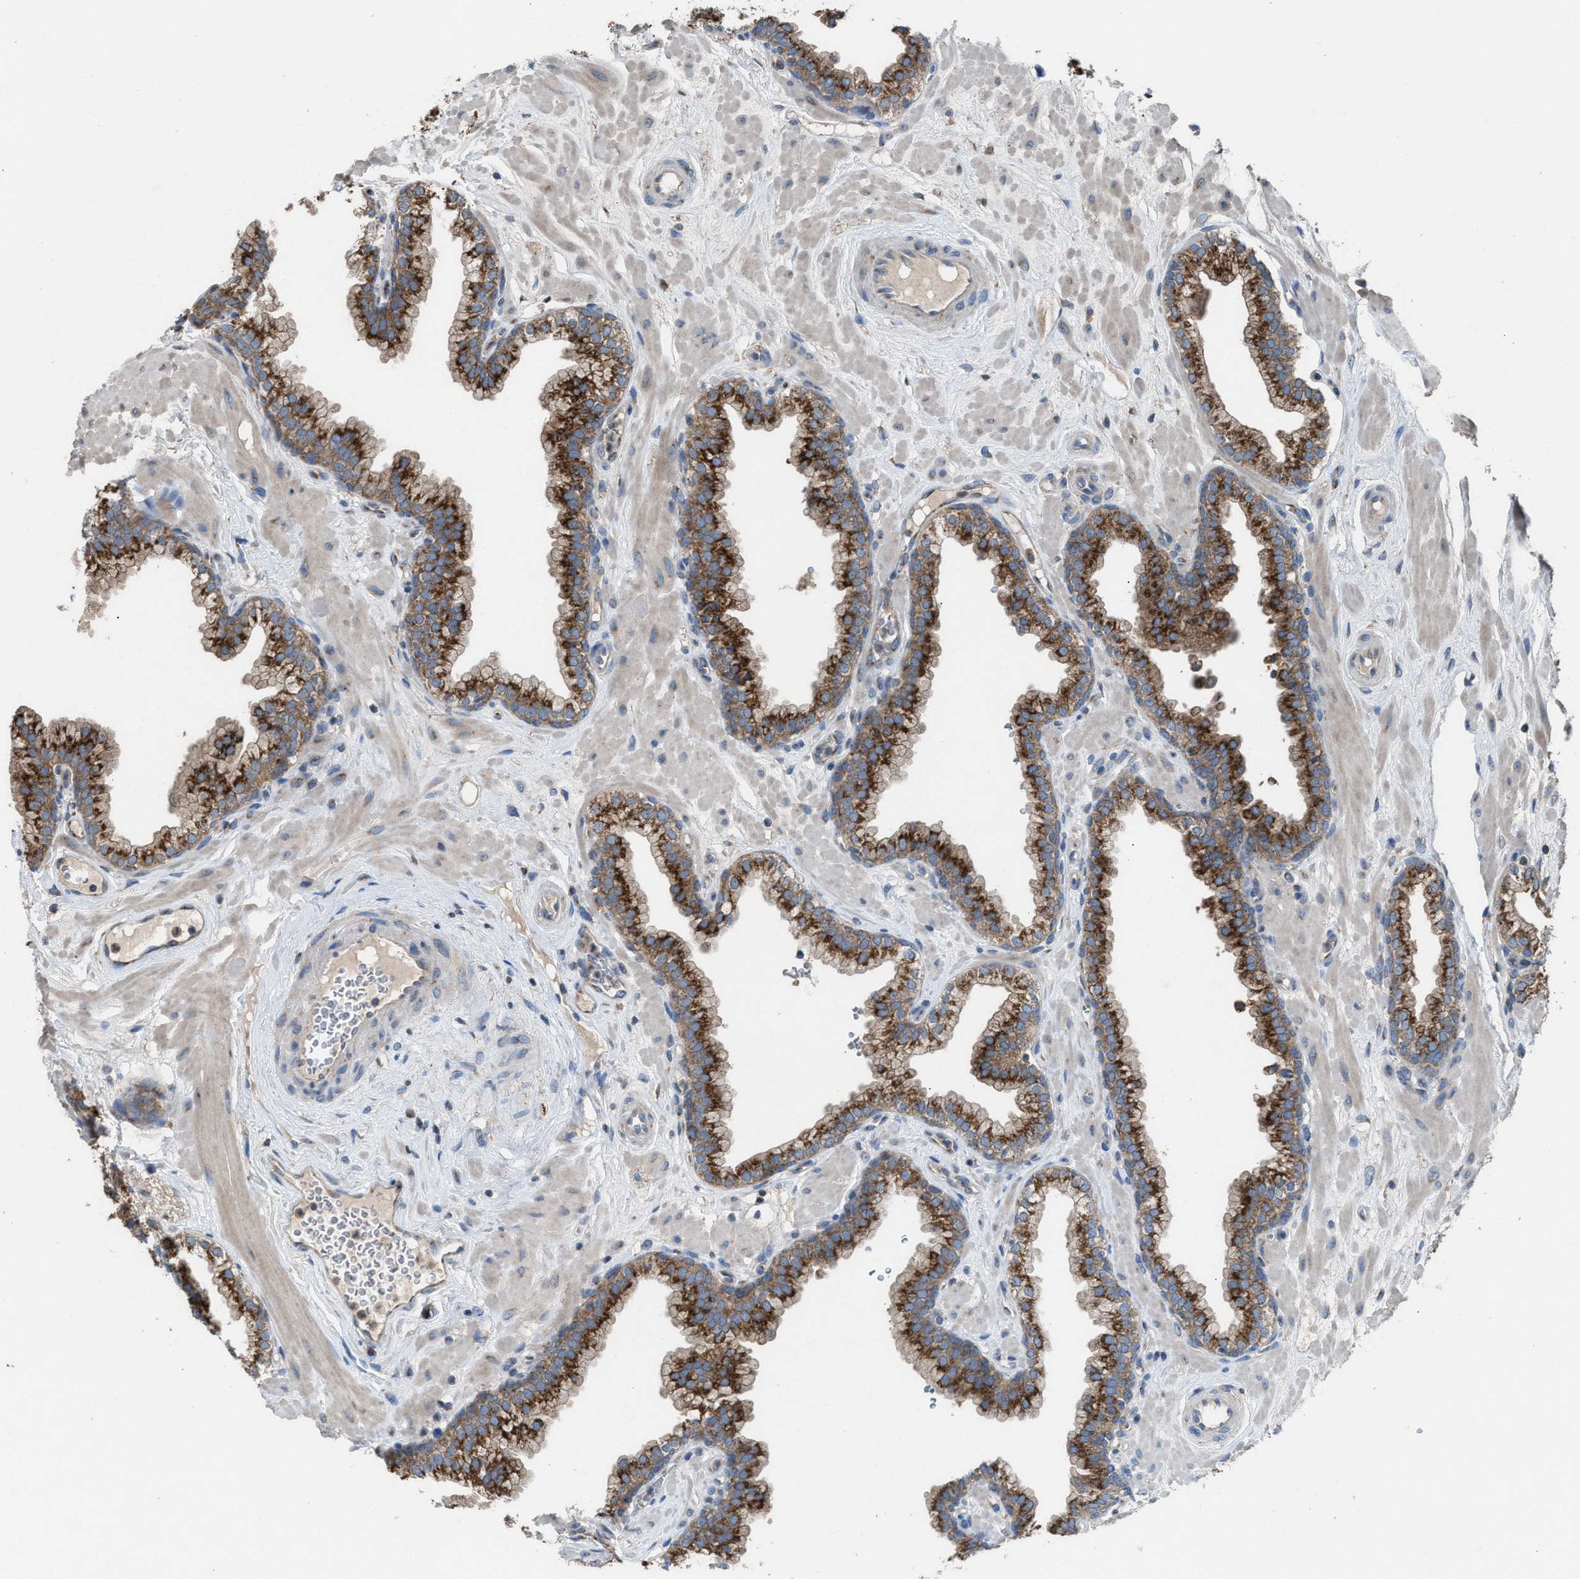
{"staining": {"intensity": "strong", "quantity": ">75%", "location": "cytoplasmic/membranous"}, "tissue": "prostate", "cell_type": "Glandular cells", "image_type": "normal", "snomed": [{"axis": "morphology", "description": "Normal tissue, NOS"}, {"axis": "morphology", "description": "Urothelial carcinoma, Low grade"}, {"axis": "topography", "description": "Urinary bladder"}, {"axis": "topography", "description": "Prostate"}], "caption": "IHC of normal human prostate displays high levels of strong cytoplasmic/membranous expression in about >75% of glandular cells.", "gene": "TPK1", "patient": {"sex": "male", "age": 60}}